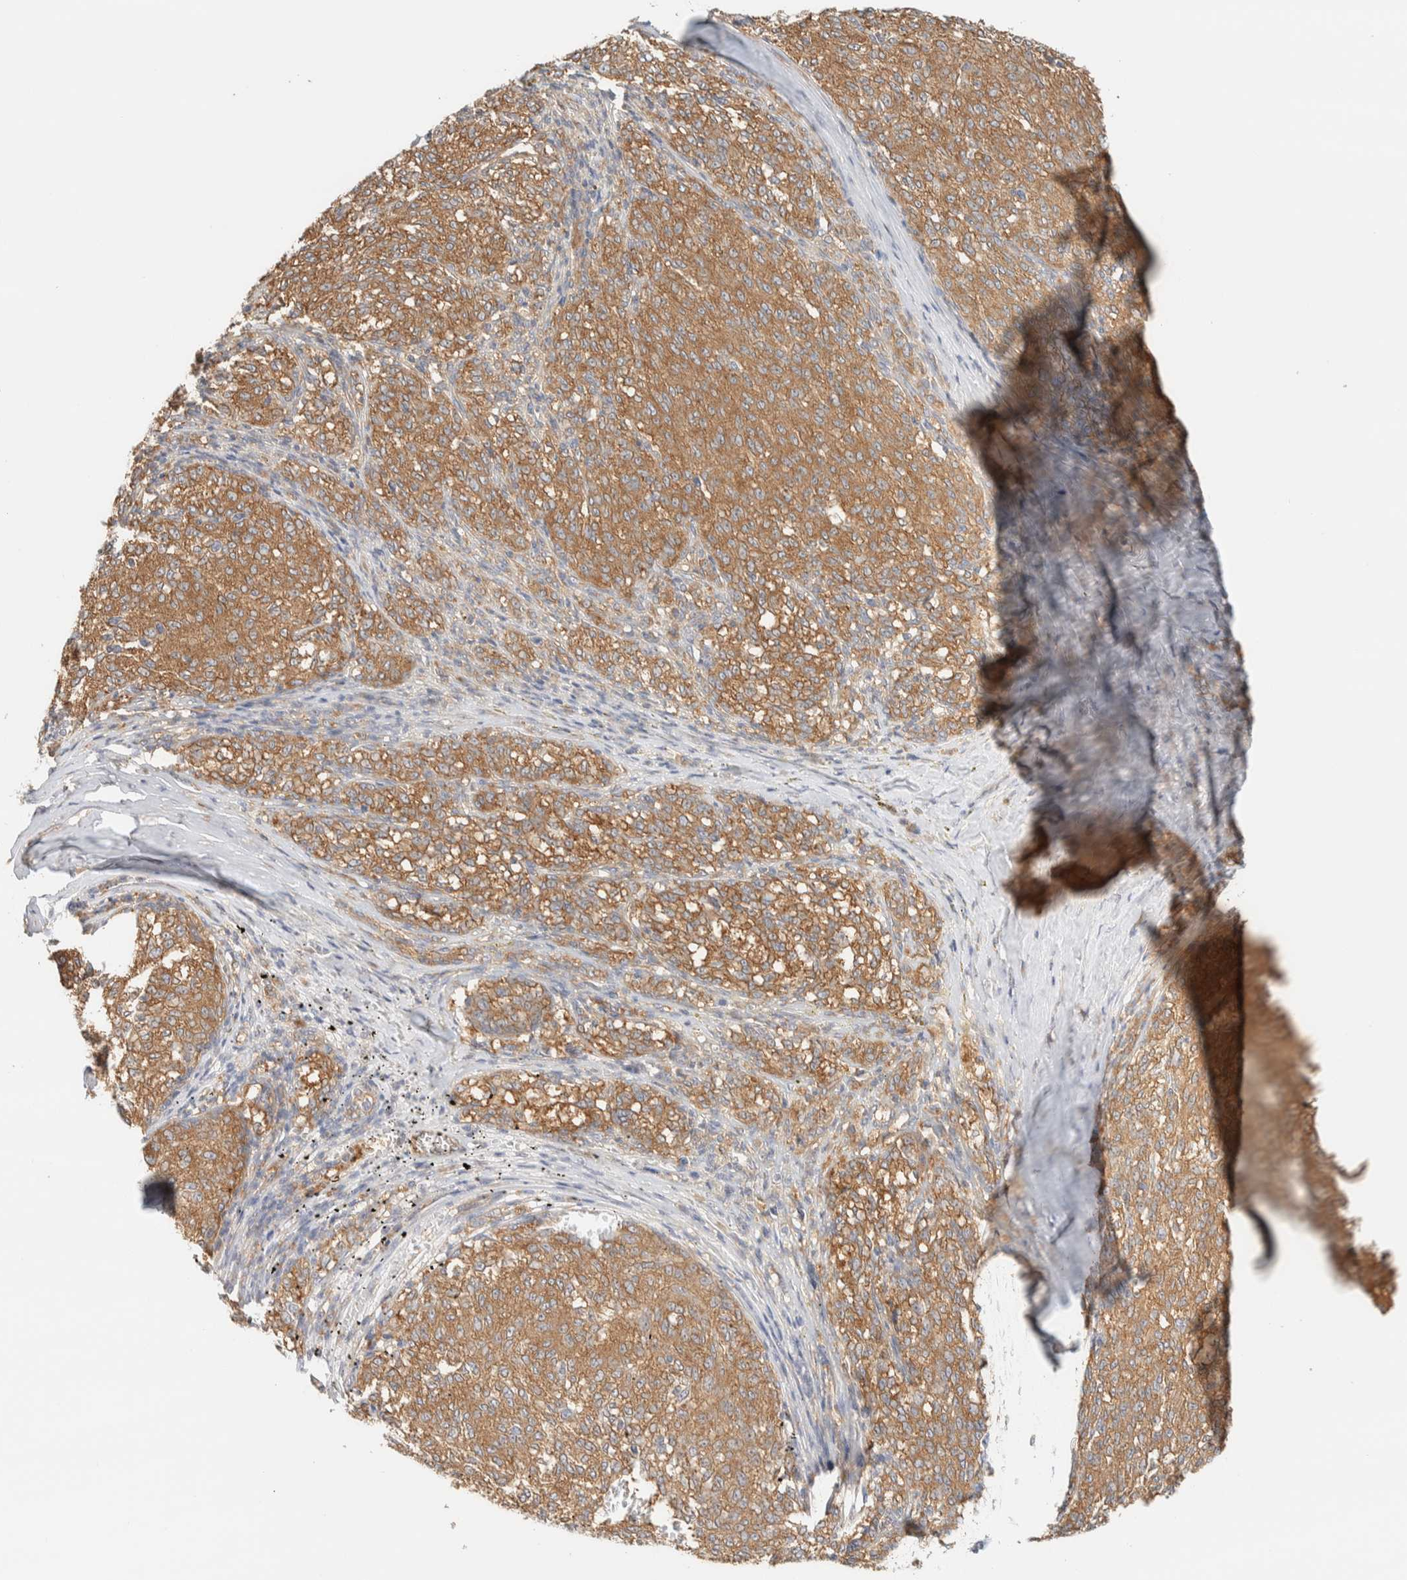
{"staining": {"intensity": "moderate", "quantity": ">75%", "location": "cytoplasmic/membranous"}, "tissue": "melanoma", "cell_type": "Tumor cells", "image_type": "cancer", "snomed": [{"axis": "morphology", "description": "Malignant melanoma, NOS"}, {"axis": "topography", "description": "Skin"}], "caption": "Immunohistochemical staining of human melanoma displays moderate cytoplasmic/membranous protein expression in approximately >75% of tumor cells.", "gene": "TBC1D8B", "patient": {"sex": "female", "age": 72}}